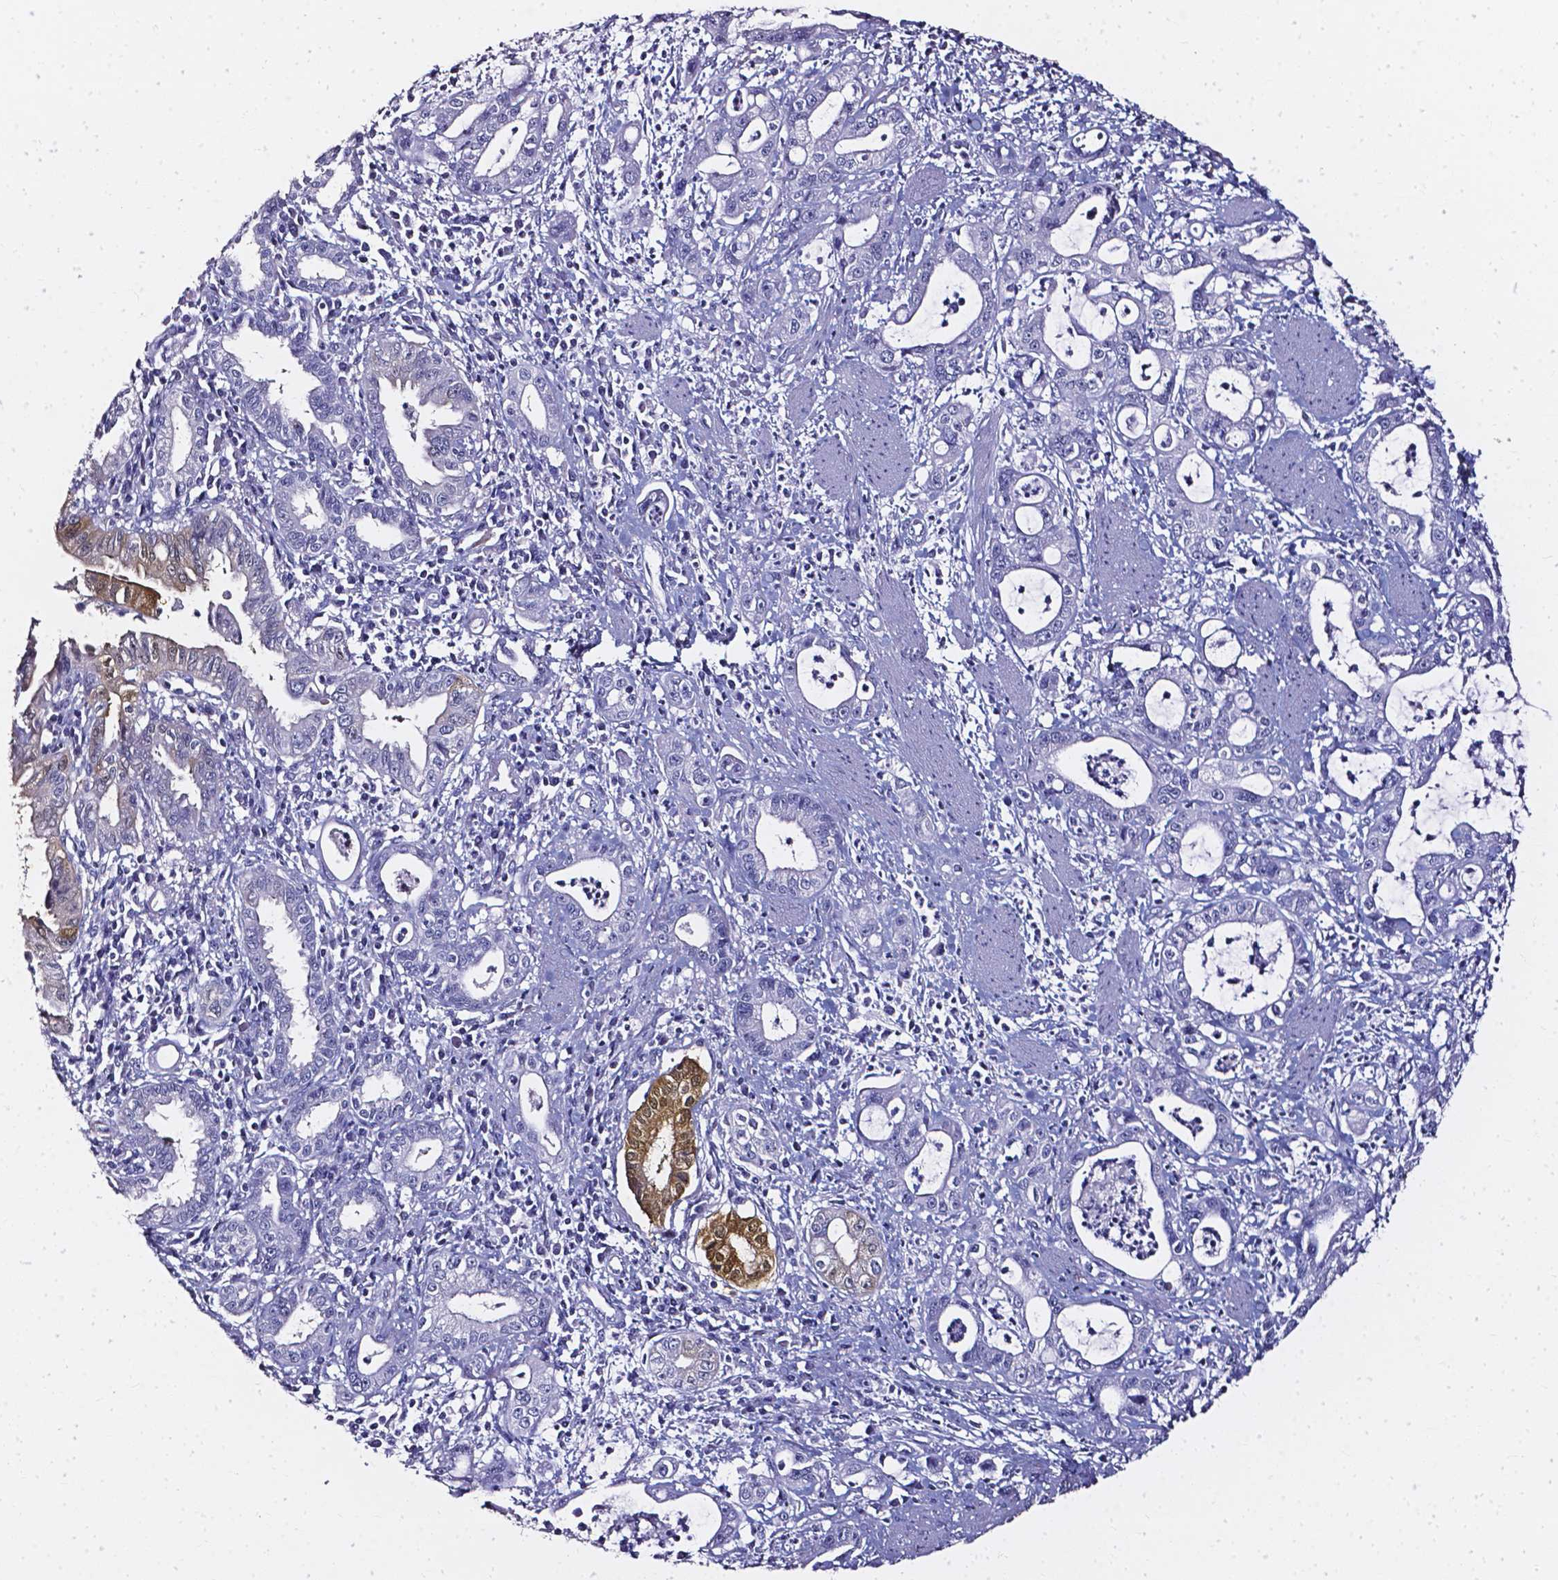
{"staining": {"intensity": "moderate", "quantity": "<25%", "location": "cytoplasmic/membranous,nuclear"}, "tissue": "pancreatic cancer", "cell_type": "Tumor cells", "image_type": "cancer", "snomed": [{"axis": "morphology", "description": "Adenocarcinoma, NOS"}, {"axis": "topography", "description": "Pancreas"}], "caption": "Moderate cytoplasmic/membranous and nuclear protein positivity is appreciated in about <25% of tumor cells in adenocarcinoma (pancreatic). The staining was performed using DAB (3,3'-diaminobenzidine), with brown indicating positive protein expression. Nuclei are stained blue with hematoxylin.", "gene": "AKR1B10", "patient": {"sex": "male", "age": 72}}